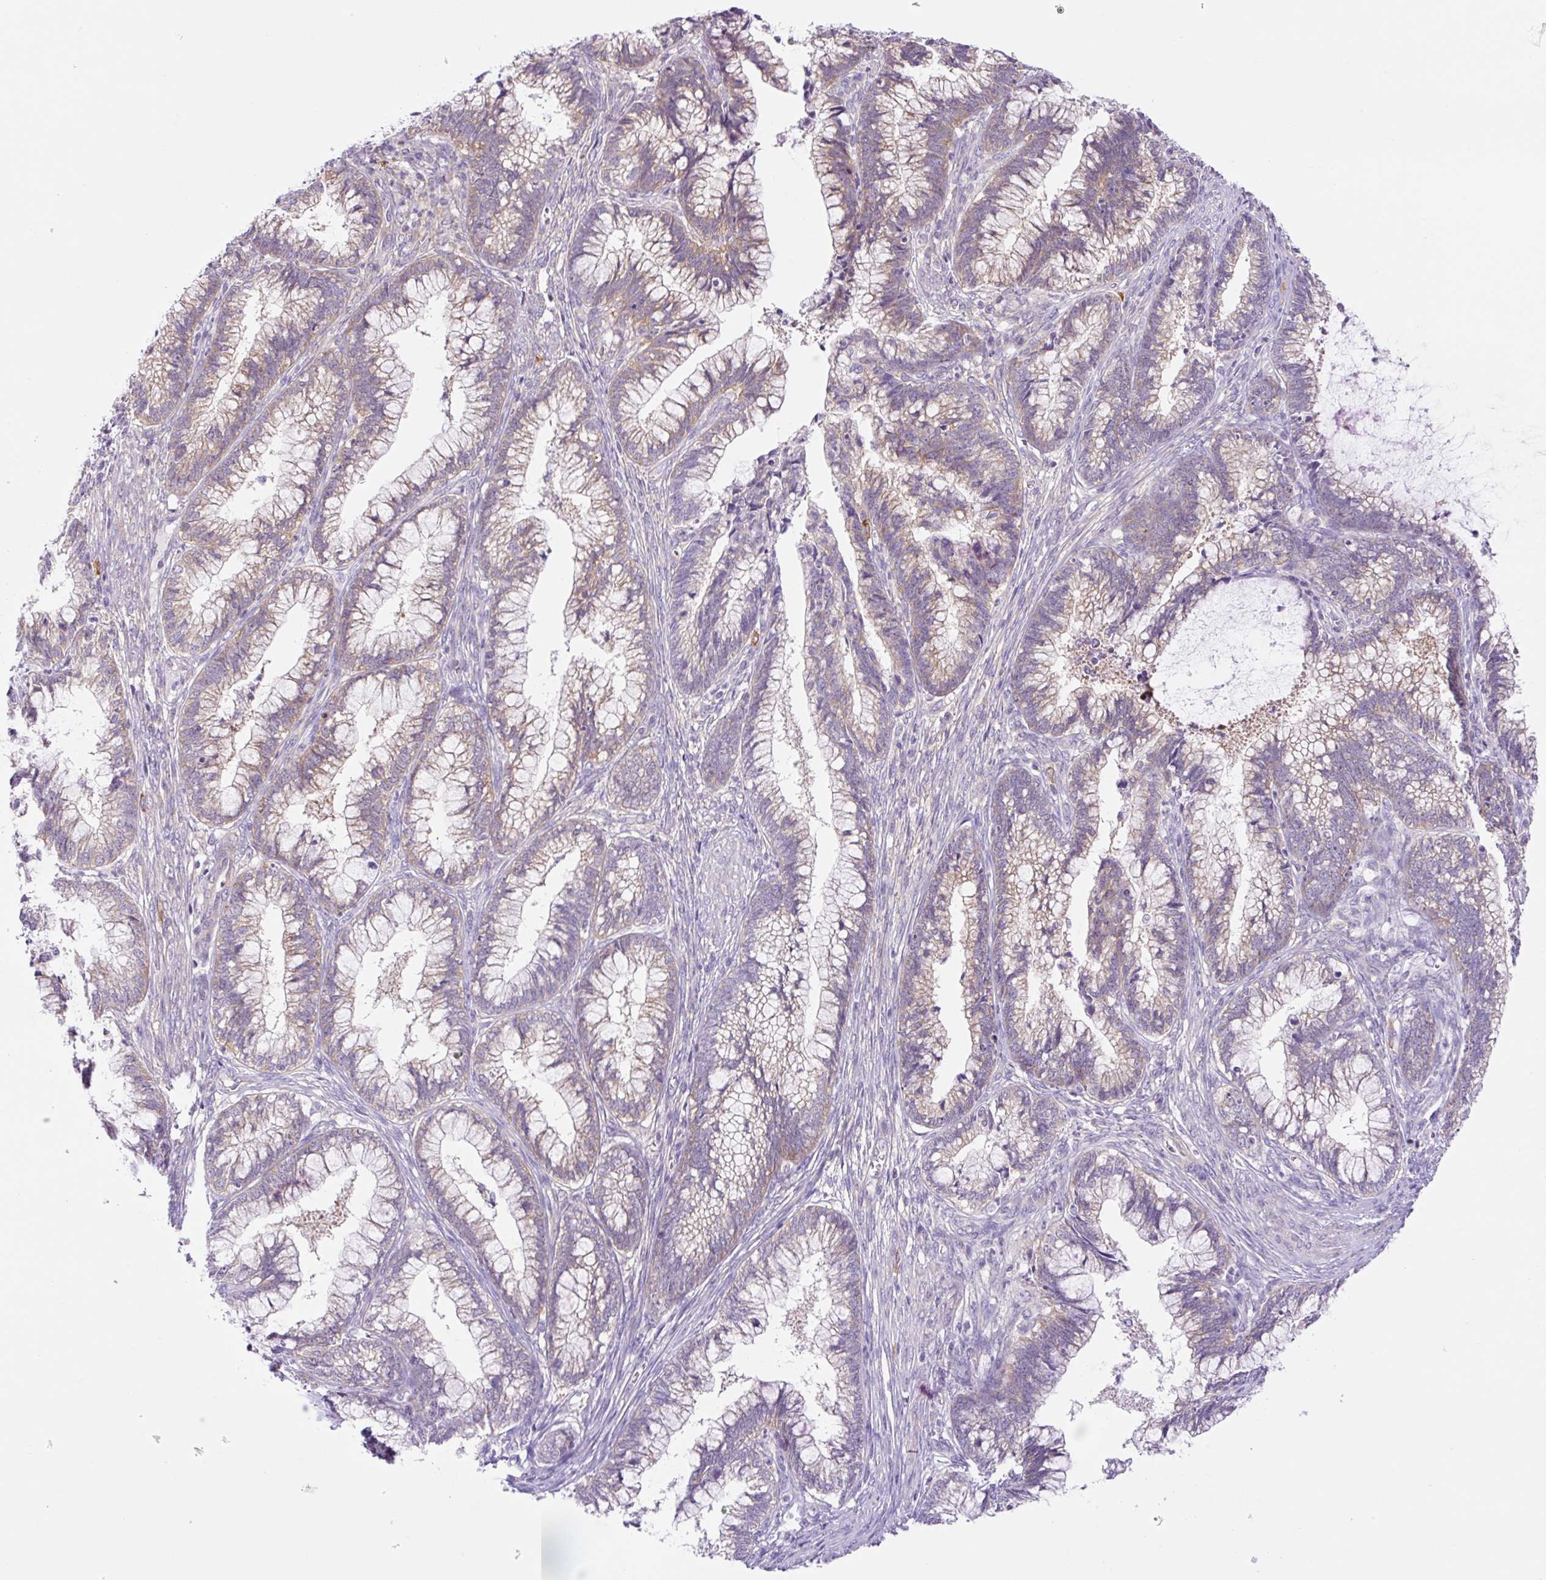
{"staining": {"intensity": "weak", "quantity": ">75%", "location": "cytoplasmic/membranous"}, "tissue": "cervical cancer", "cell_type": "Tumor cells", "image_type": "cancer", "snomed": [{"axis": "morphology", "description": "Adenocarcinoma, NOS"}, {"axis": "topography", "description": "Cervix"}], "caption": "Weak cytoplasmic/membranous staining is identified in about >75% of tumor cells in cervical cancer.", "gene": "CAMK2B", "patient": {"sex": "female", "age": 44}}